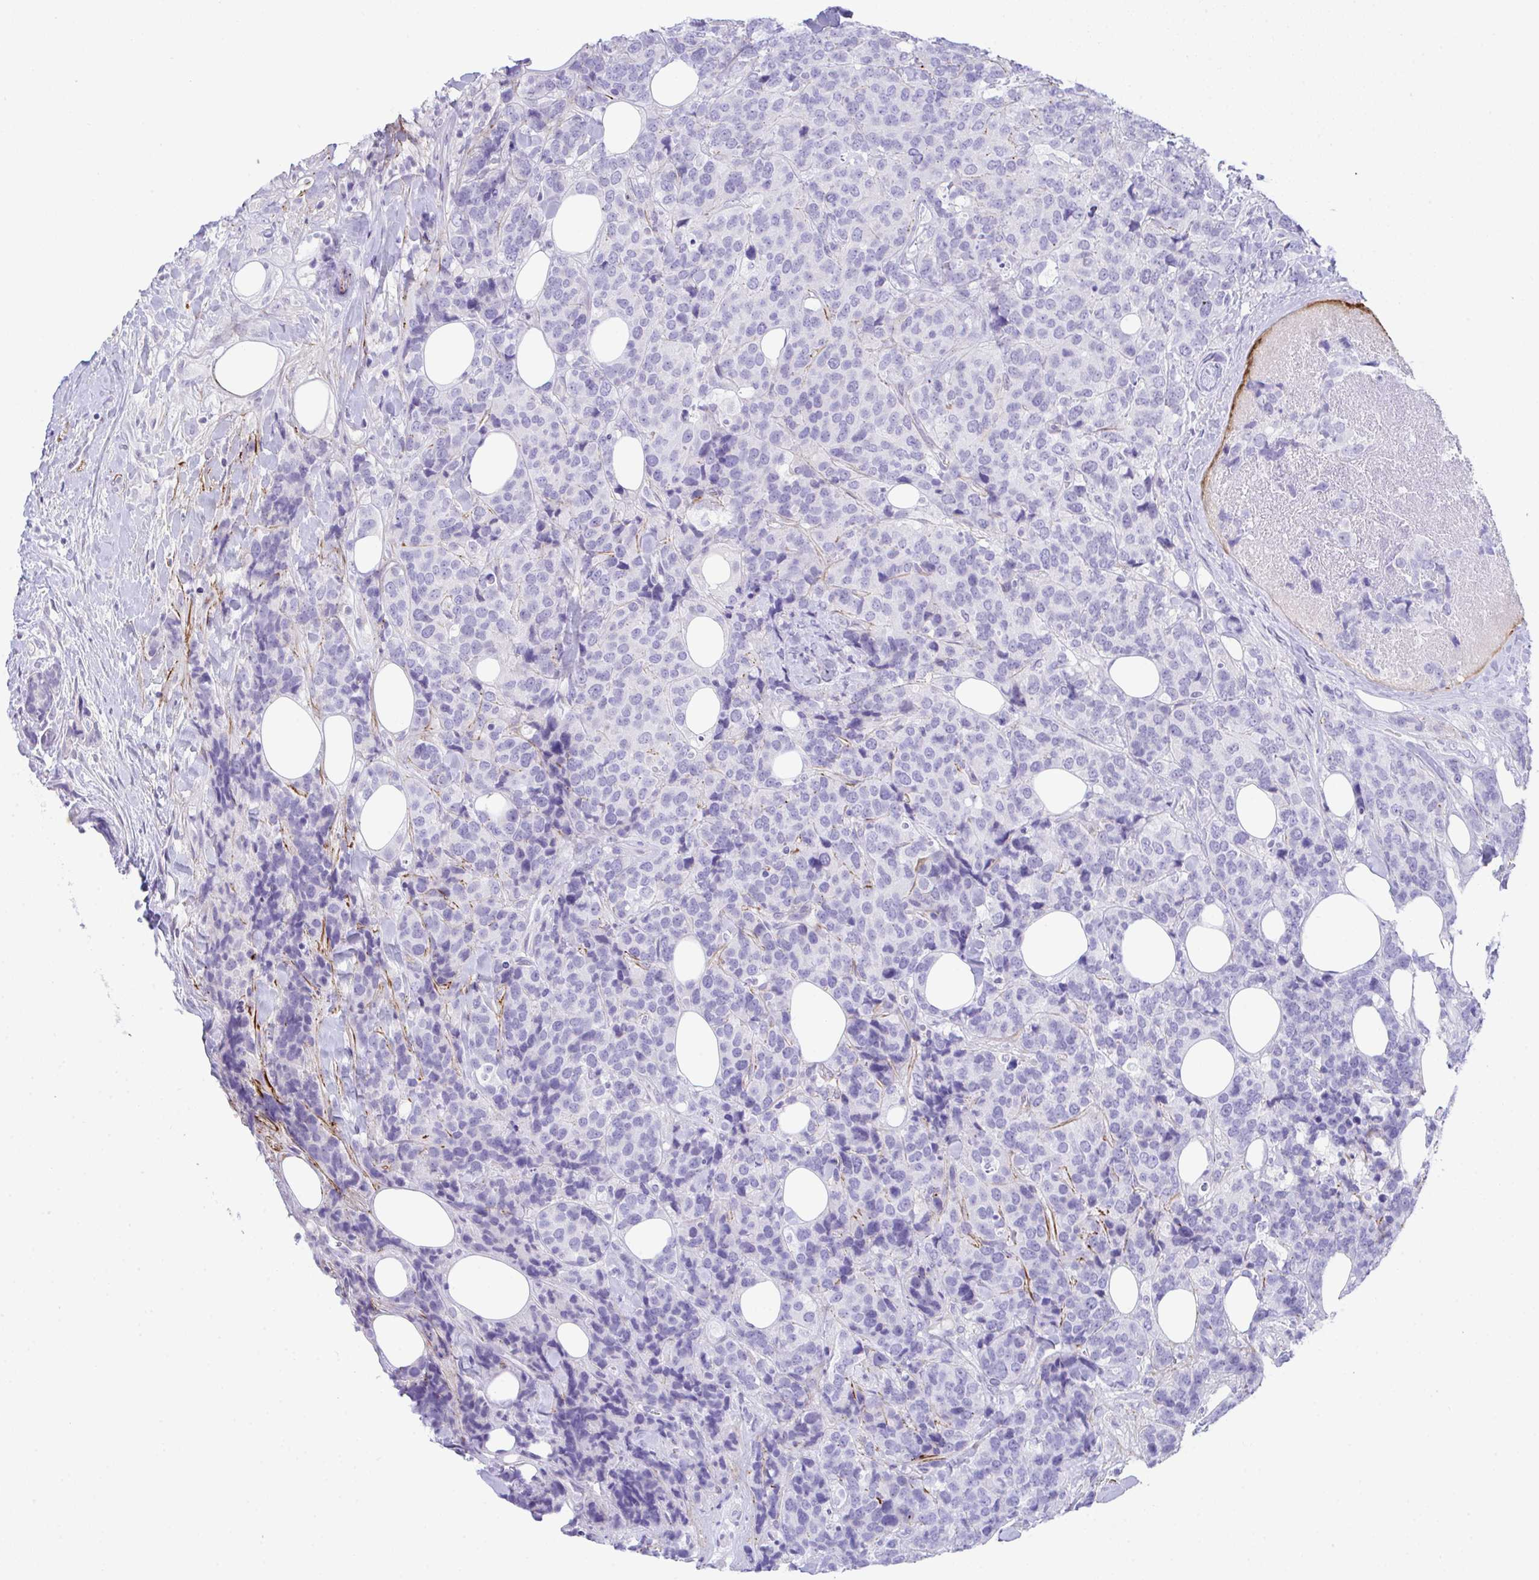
{"staining": {"intensity": "negative", "quantity": "none", "location": "none"}, "tissue": "breast cancer", "cell_type": "Tumor cells", "image_type": "cancer", "snomed": [{"axis": "morphology", "description": "Lobular carcinoma"}, {"axis": "topography", "description": "Breast"}], "caption": "A histopathology image of human breast cancer (lobular carcinoma) is negative for staining in tumor cells.", "gene": "KMT2E", "patient": {"sex": "female", "age": 59}}